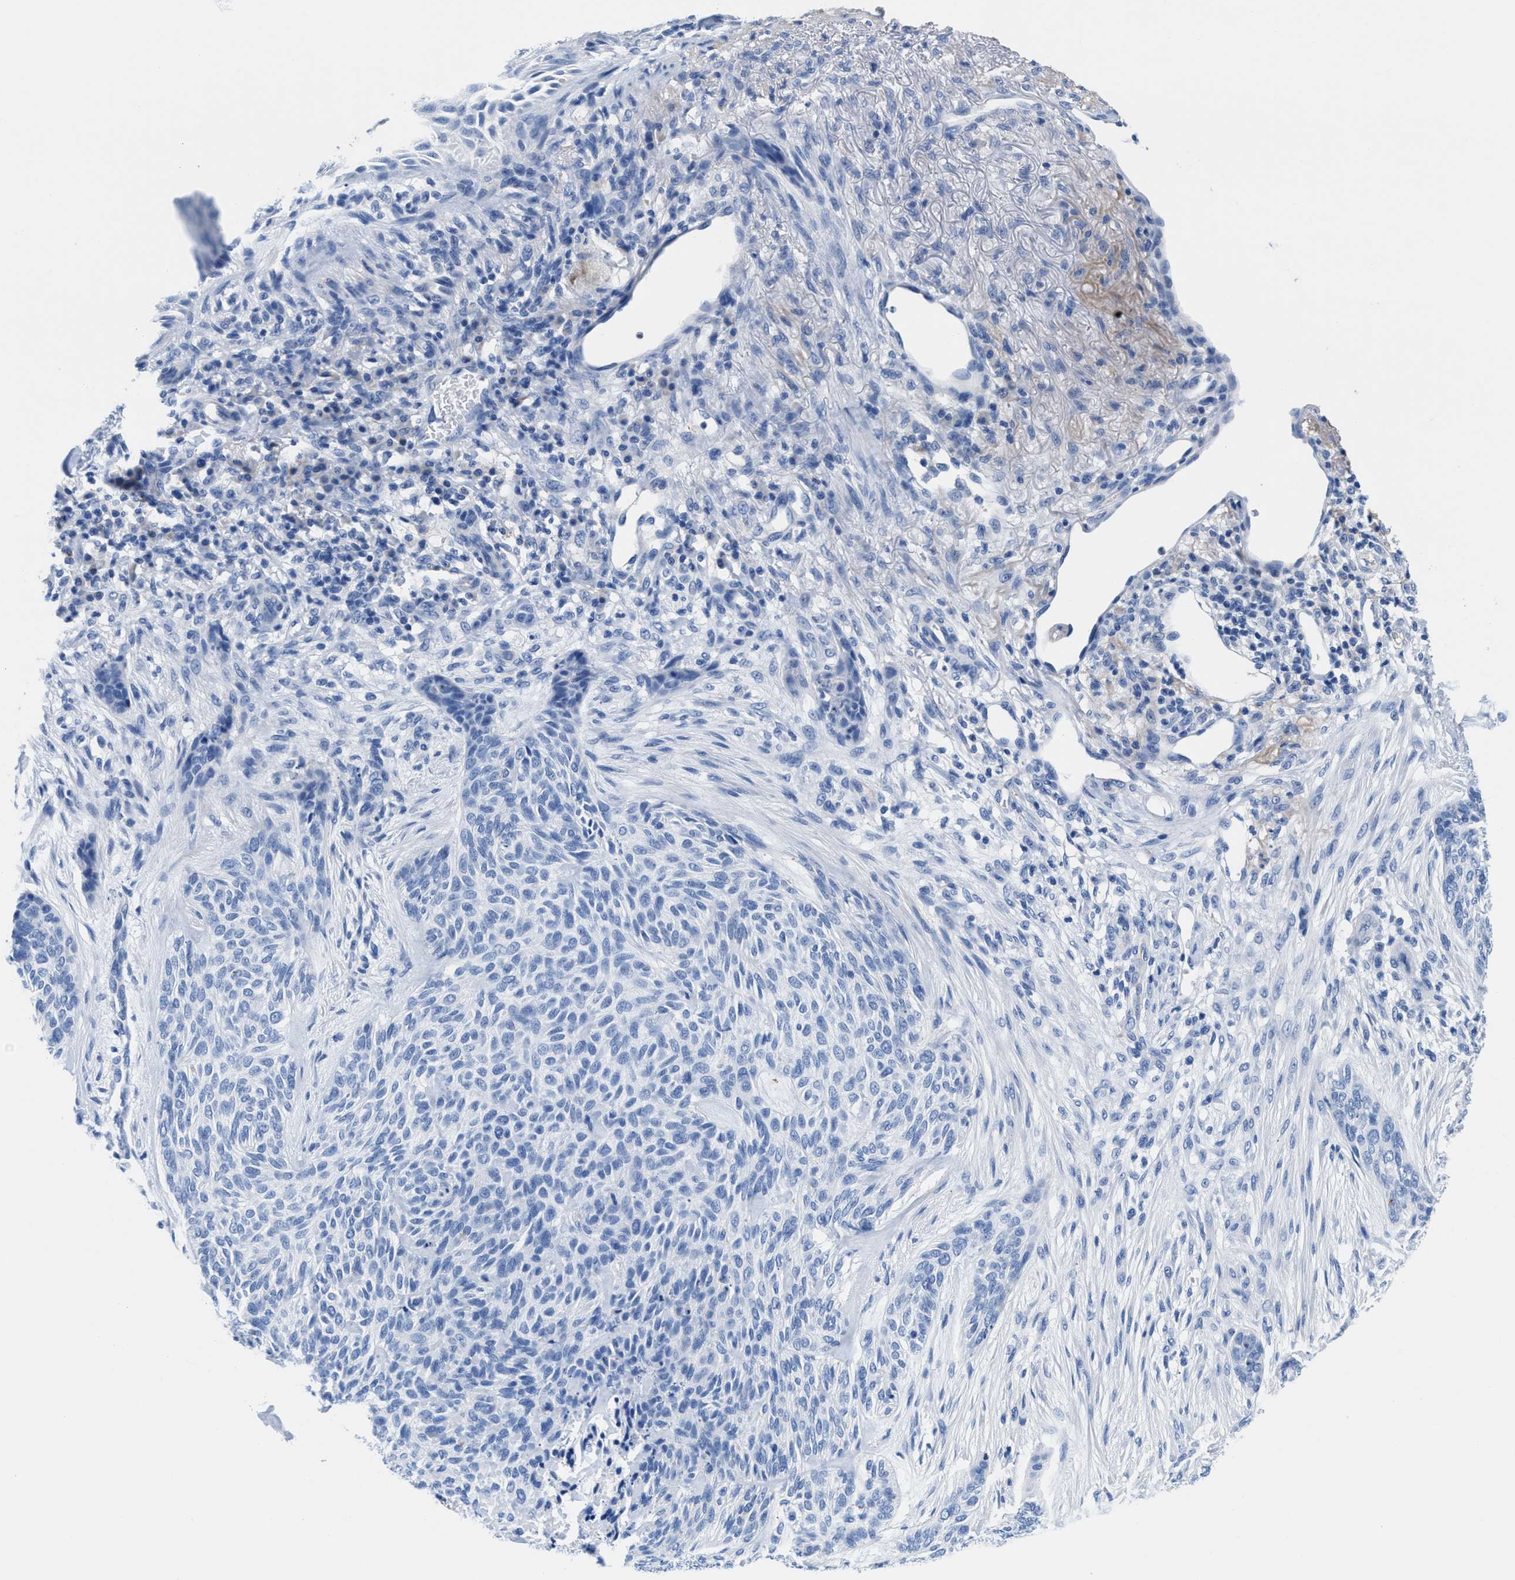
{"staining": {"intensity": "negative", "quantity": "none", "location": "none"}, "tissue": "skin cancer", "cell_type": "Tumor cells", "image_type": "cancer", "snomed": [{"axis": "morphology", "description": "Basal cell carcinoma"}, {"axis": "topography", "description": "Skin"}], "caption": "DAB immunohistochemical staining of skin cancer reveals no significant positivity in tumor cells. (DAB (3,3'-diaminobenzidine) immunohistochemistry visualized using brightfield microscopy, high magnification).", "gene": "SLFN13", "patient": {"sex": "male", "age": 55}}